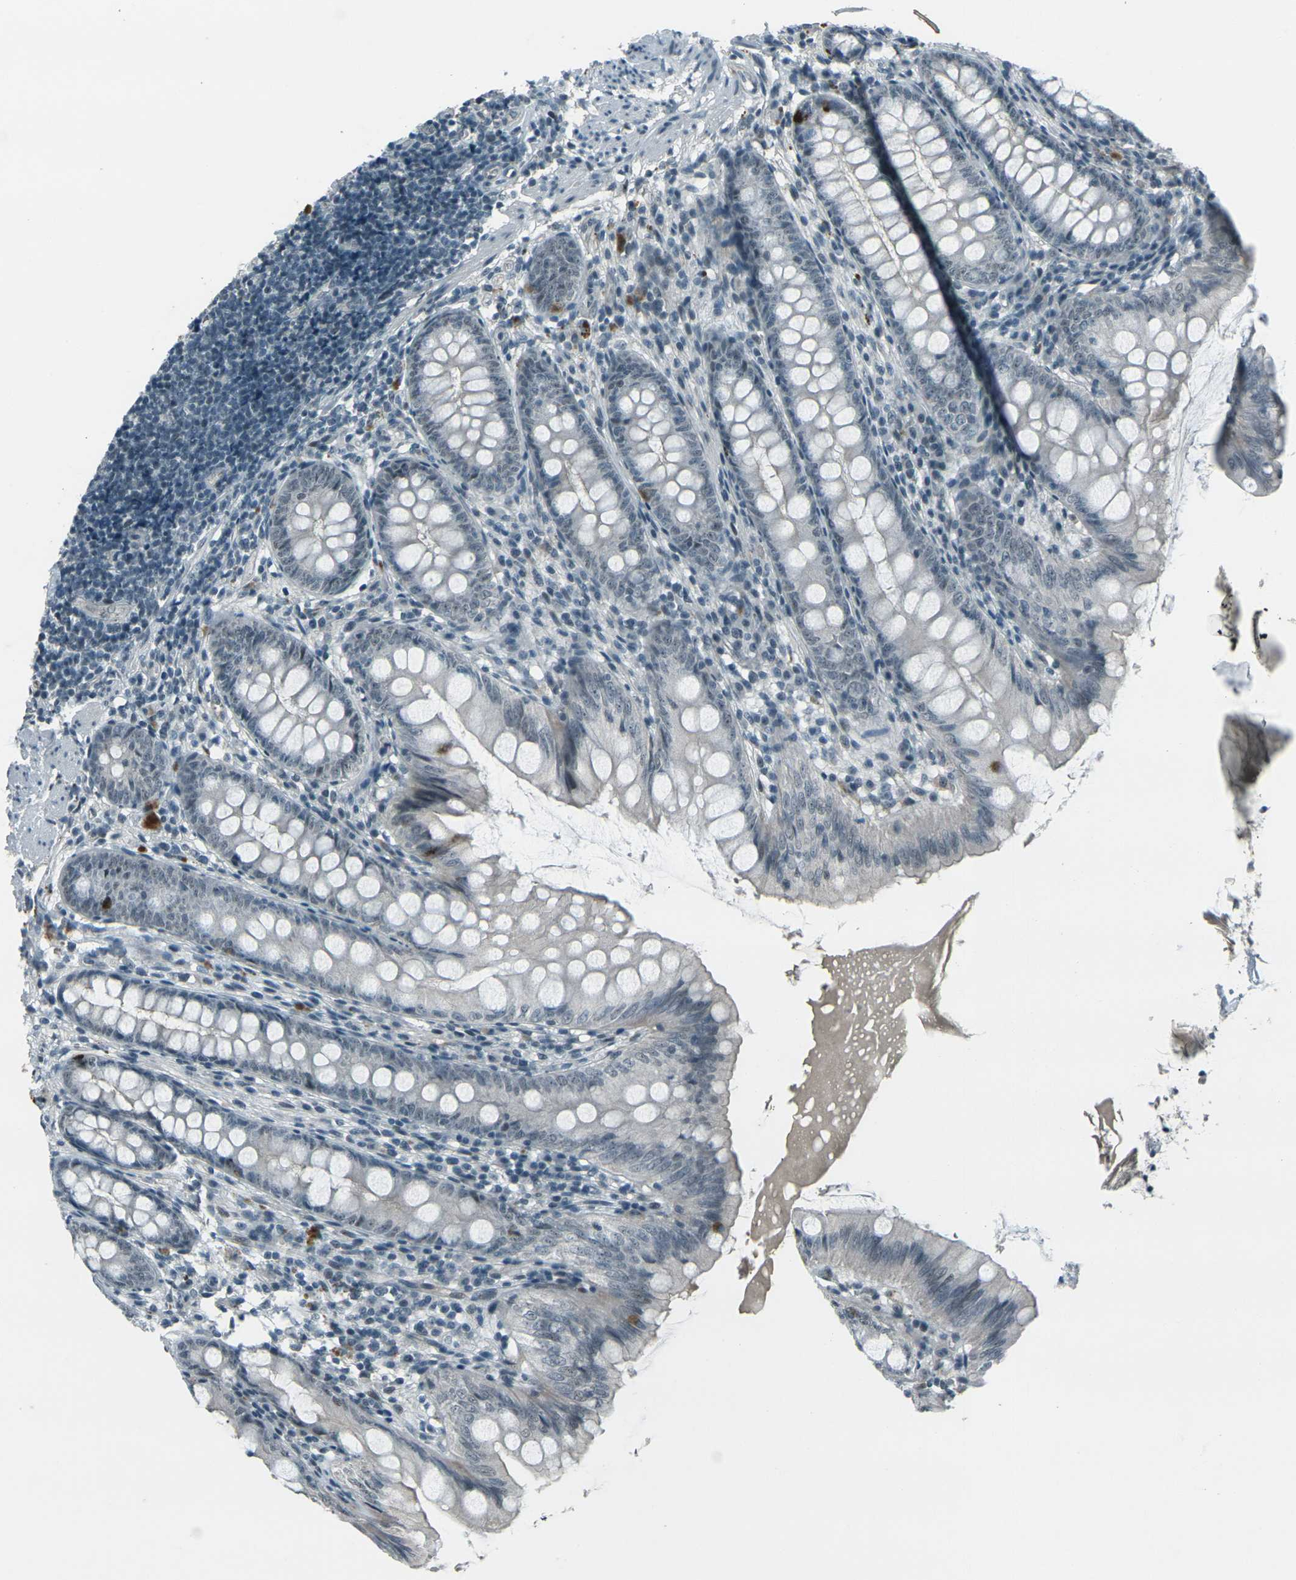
{"staining": {"intensity": "weak", "quantity": "<25%", "location": "cytoplasmic/membranous"}, "tissue": "appendix", "cell_type": "Glandular cells", "image_type": "normal", "snomed": [{"axis": "morphology", "description": "Normal tissue, NOS"}, {"axis": "topography", "description": "Appendix"}], "caption": "An IHC micrograph of unremarkable appendix is shown. There is no staining in glandular cells of appendix.", "gene": "GPR19", "patient": {"sex": "female", "age": 77}}